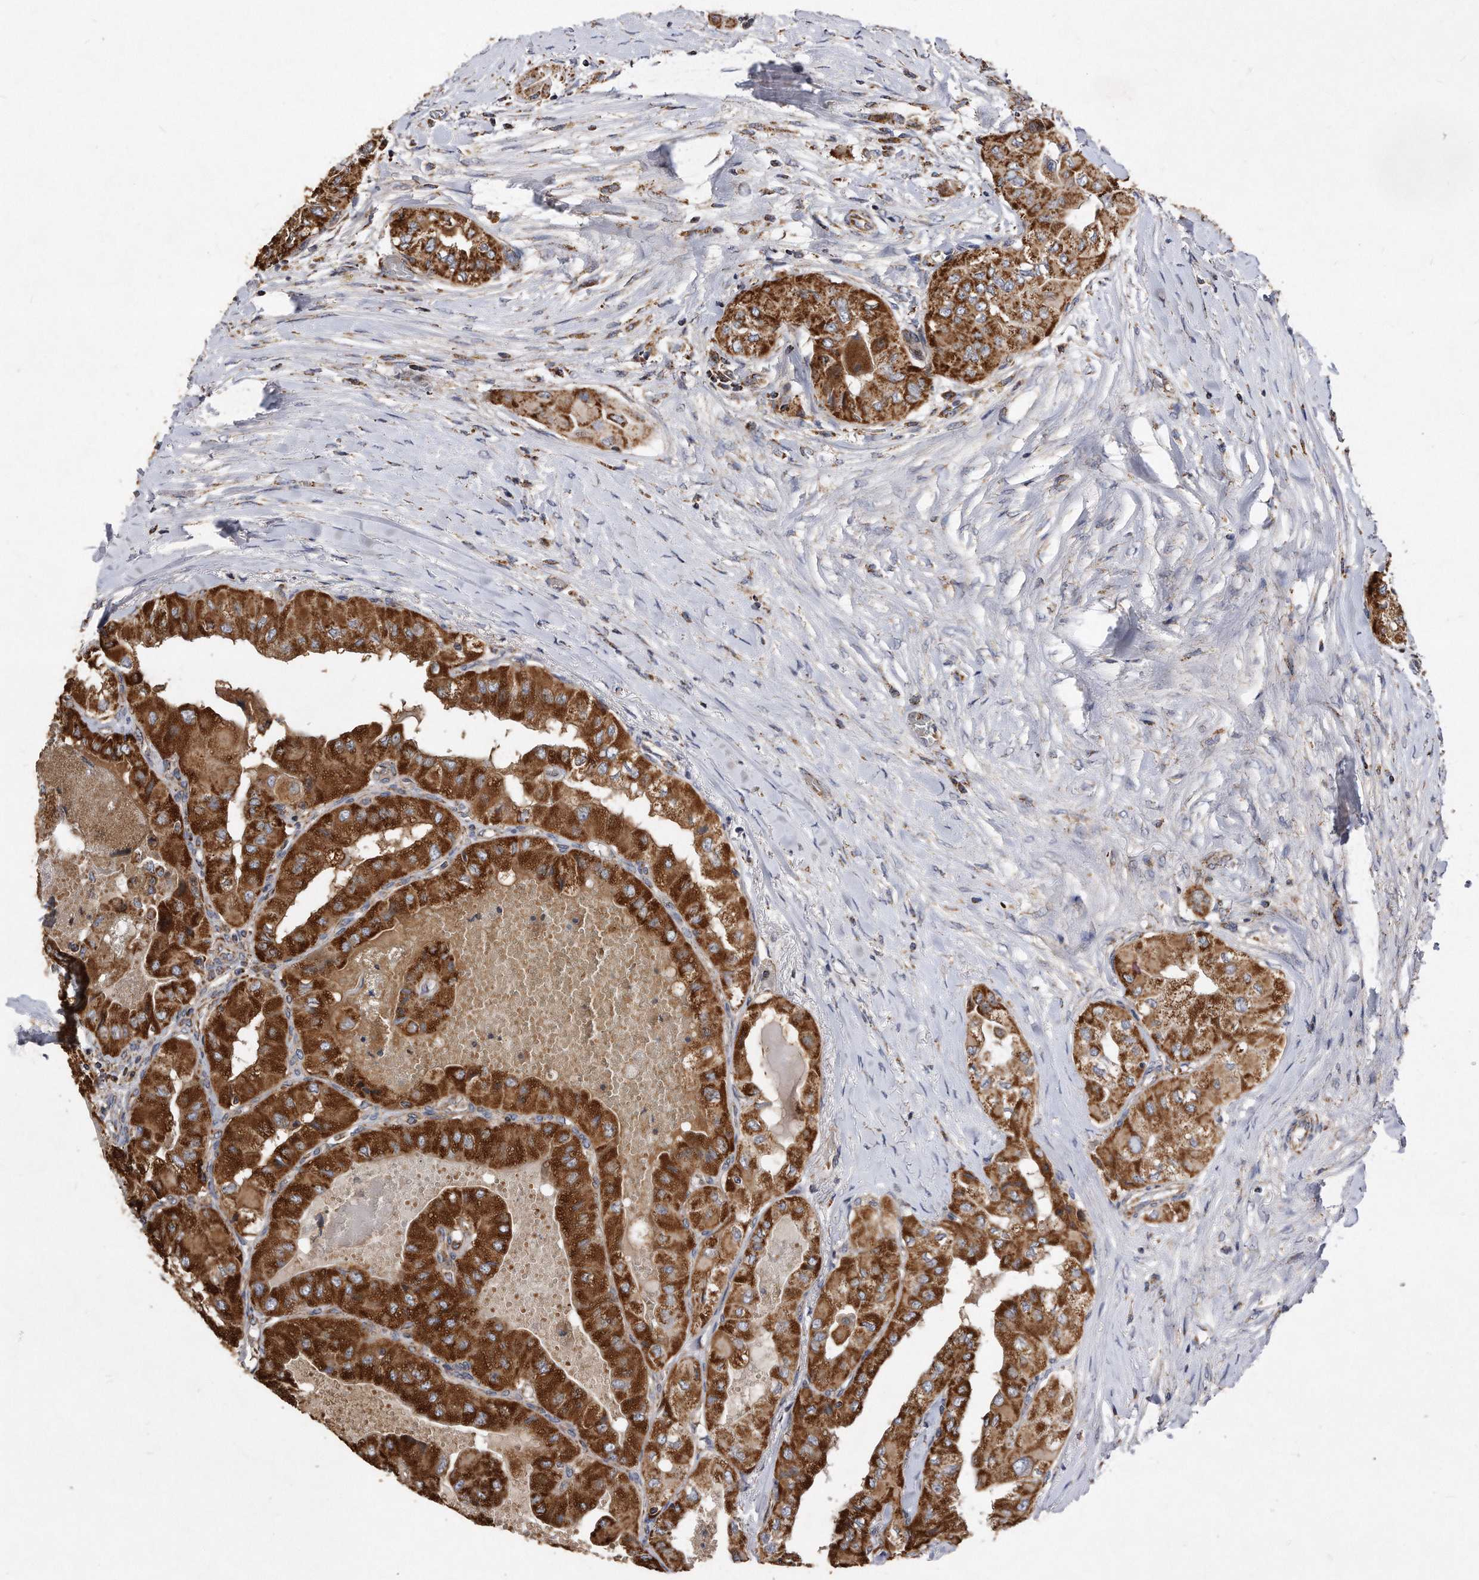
{"staining": {"intensity": "strong", "quantity": ">75%", "location": "cytoplasmic/membranous"}, "tissue": "thyroid cancer", "cell_type": "Tumor cells", "image_type": "cancer", "snomed": [{"axis": "morphology", "description": "Papillary adenocarcinoma, NOS"}, {"axis": "topography", "description": "Thyroid gland"}], "caption": "DAB (3,3'-diaminobenzidine) immunohistochemical staining of thyroid papillary adenocarcinoma demonstrates strong cytoplasmic/membranous protein positivity in approximately >75% of tumor cells.", "gene": "PPP5C", "patient": {"sex": "female", "age": 59}}